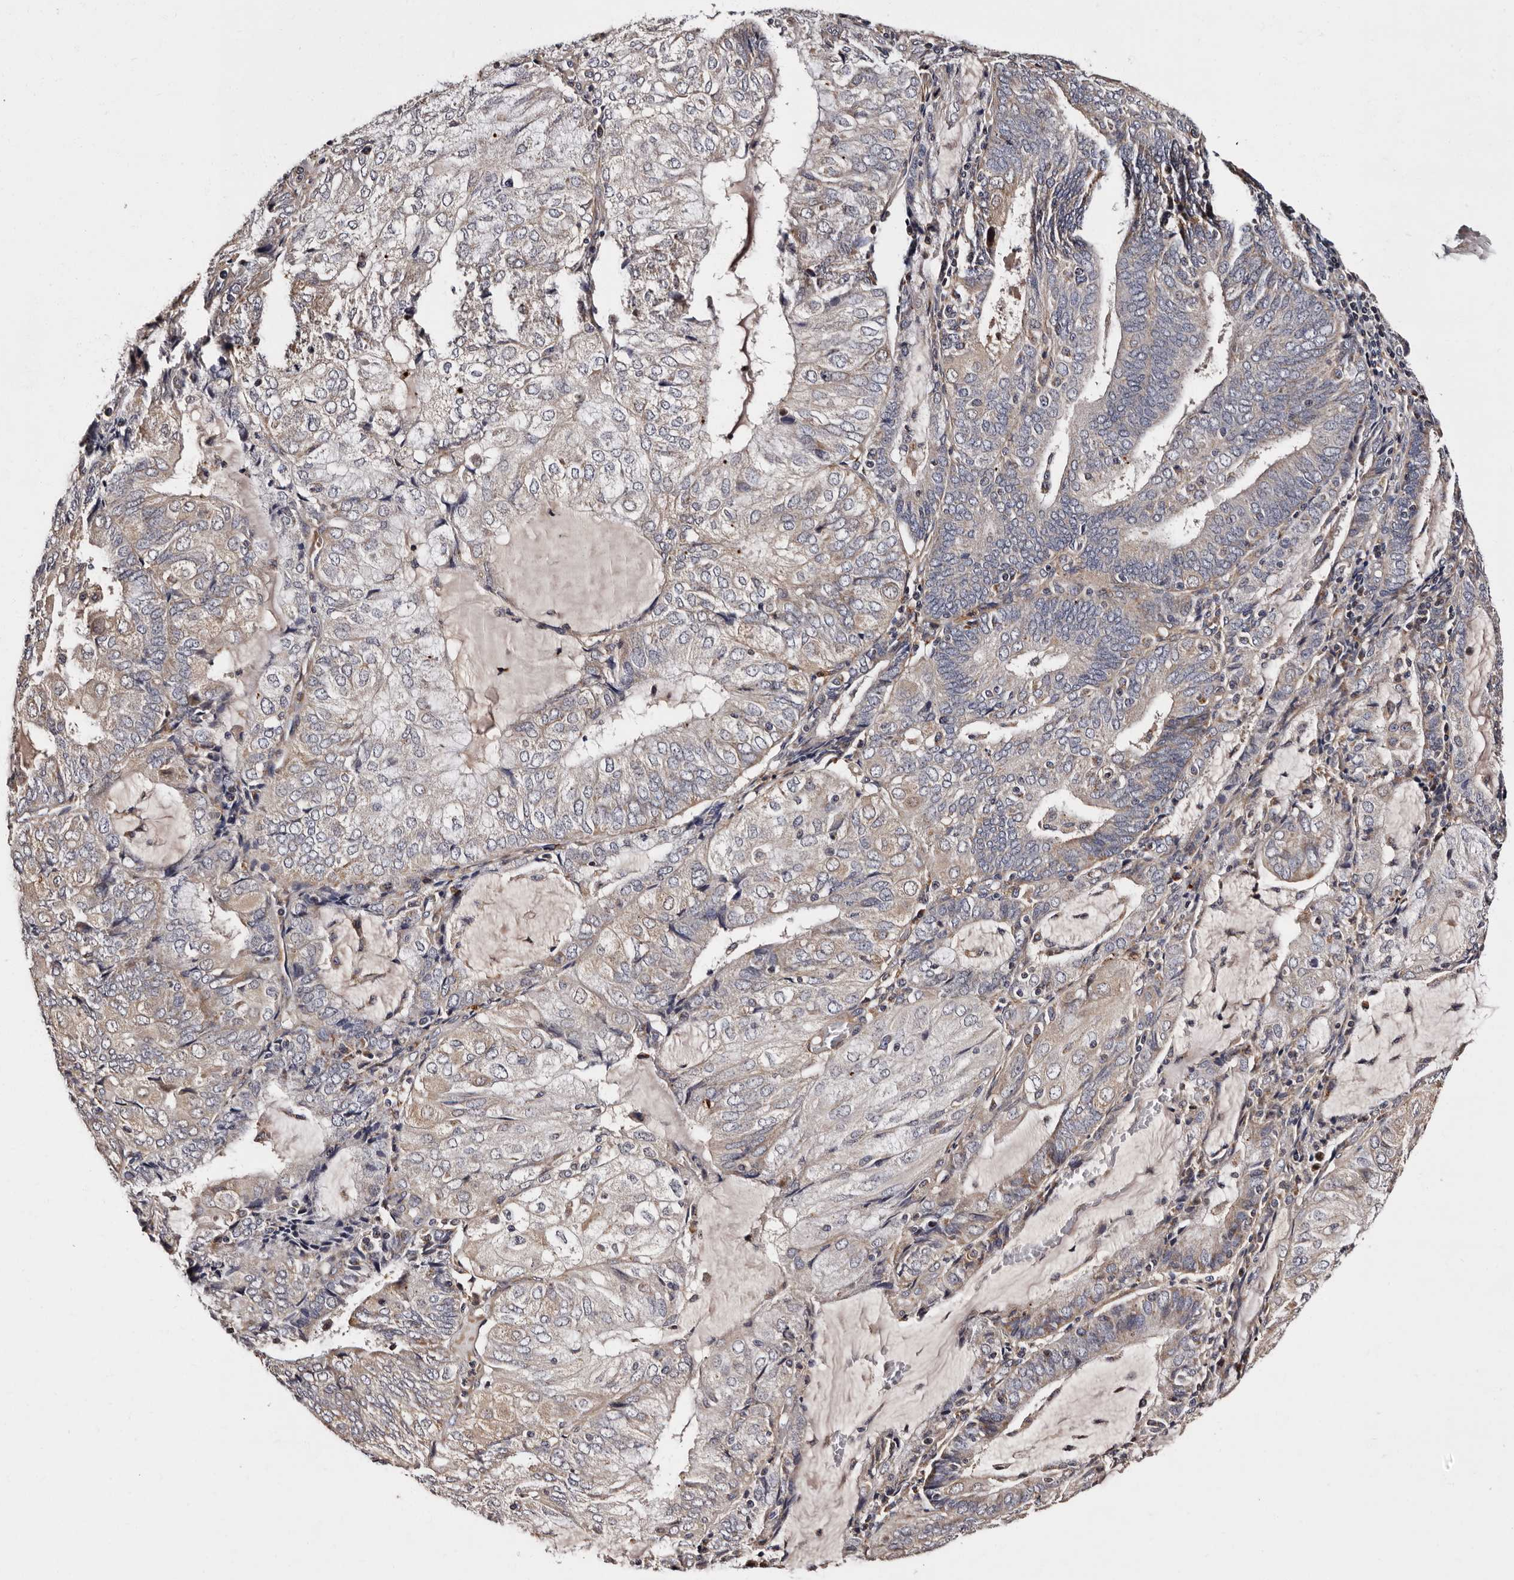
{"staining": {"intensity": "weak", "quantity": "<25%", "location": "cytoplasmic/membranous"}, "tissue": "endometrial cancer", "cell_type": "Tumor cells", "image_type": "cancer", "snomed": [{"axis": "morphology", "description": "Adenocarcinoma, NOS"}, {"axis": "topography", "description": "Endometrium"}], "caption": "A high-resolution histopathology image shows IHC staining of adenocarcinoma (endometrial), which exhibits no significant staining in tumor cells. Brightfield microscopy of immunohistochemistry (IHC) stained with DAB (3,3'-diaminobenzidine) (brown) and hematoxylin (blue), captured at high magnification.", "gene": "ADCK5", "patient": {"sex": "female", "age": 81}}